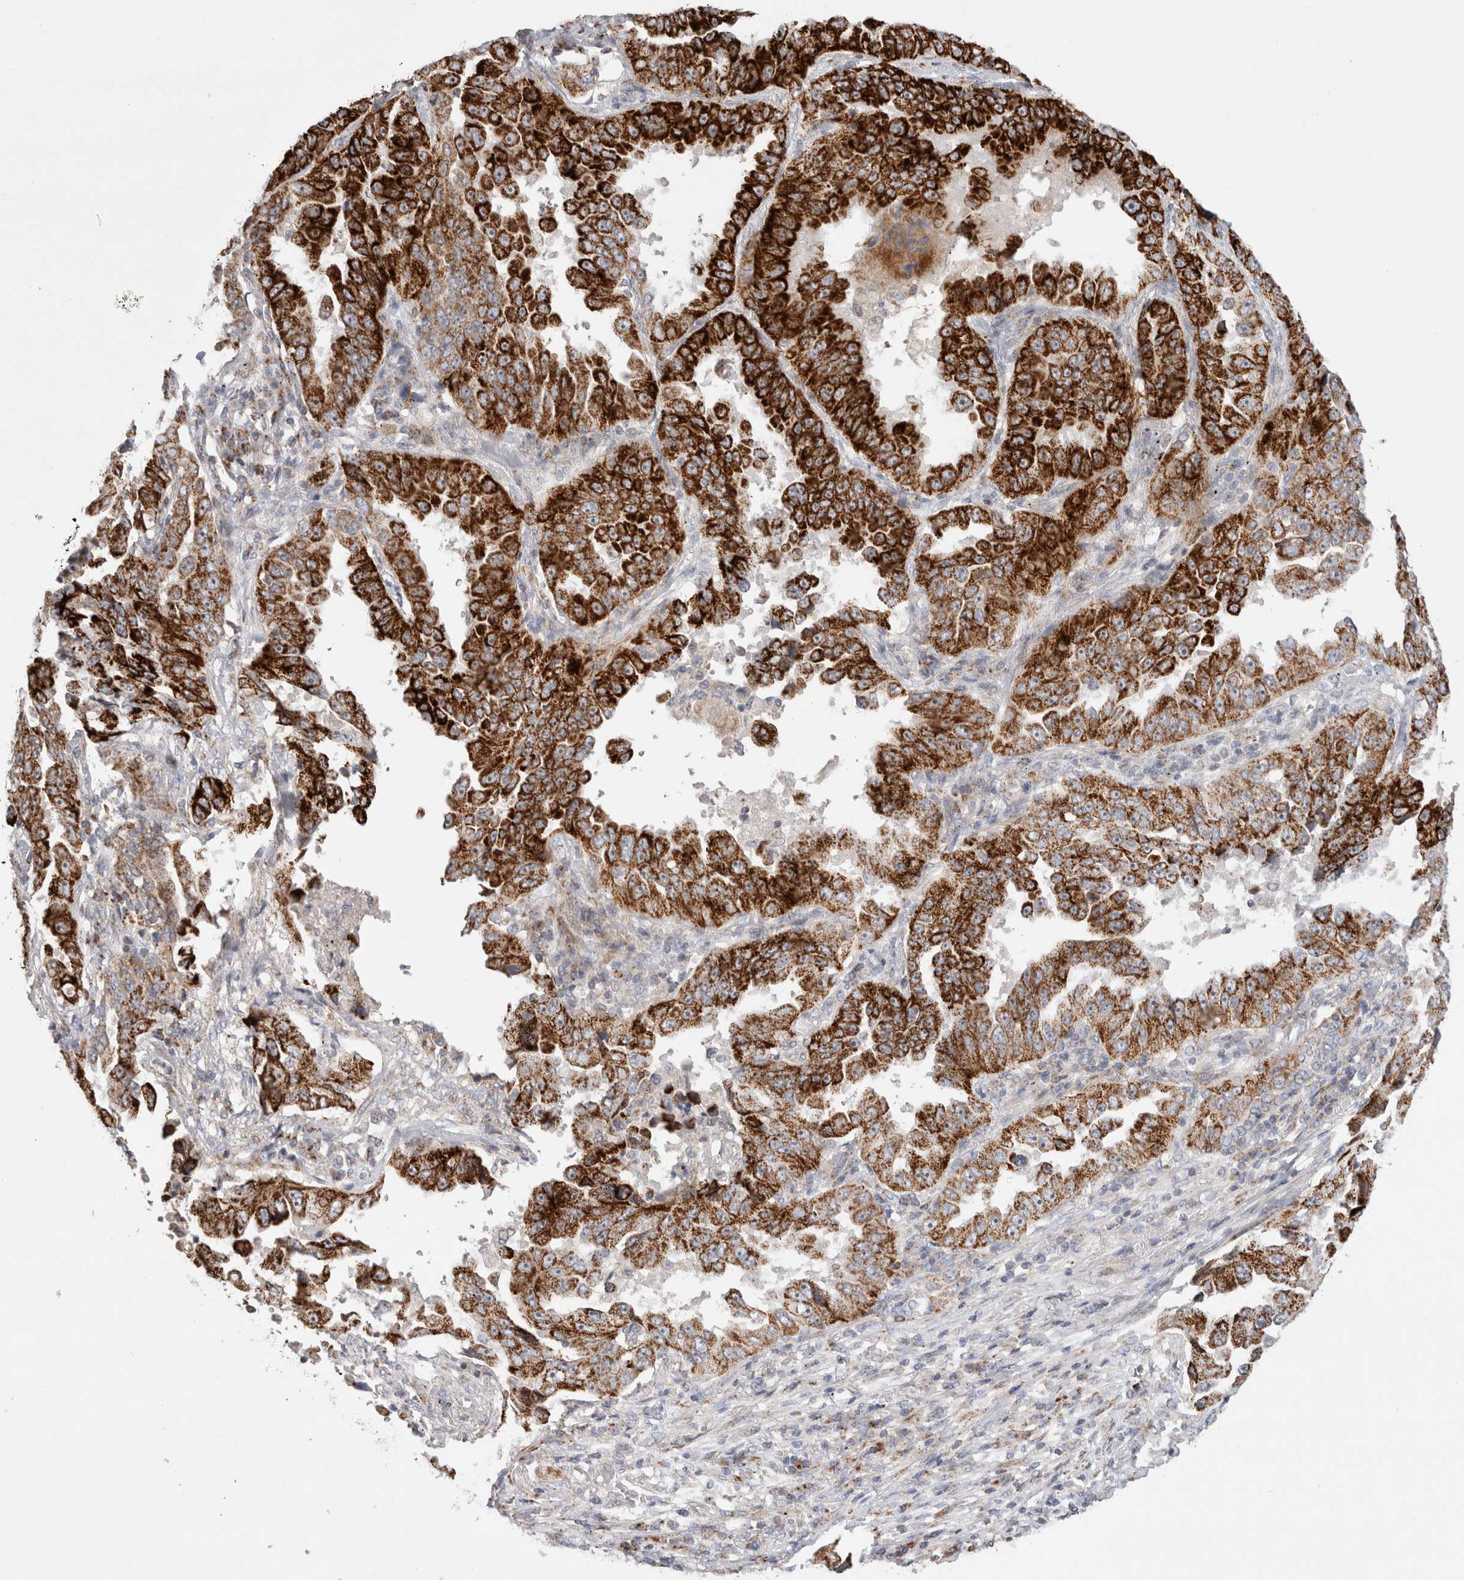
{"staining": {"intensity": "strong", "quantity": ">75%", "location": "cytoplasmic/membranous"}, "tissue": "lung cancer", "cell_type": "Tumor cells", "image_type": "cancer", "snomed": [{"axis": "morphology", "description": "Adenocarcinoma, NOS"}, {"axis": "topography", "description": "Lung"}], "caption": "The photomicrograph reveals a brown stain indicating the presence of a protein in the cytoplasmic/membranous of tumor cells in lung cancer (adenocarcinoma).", "gene": "CHADL", "patient": {"sex": "female", "age": 51}}